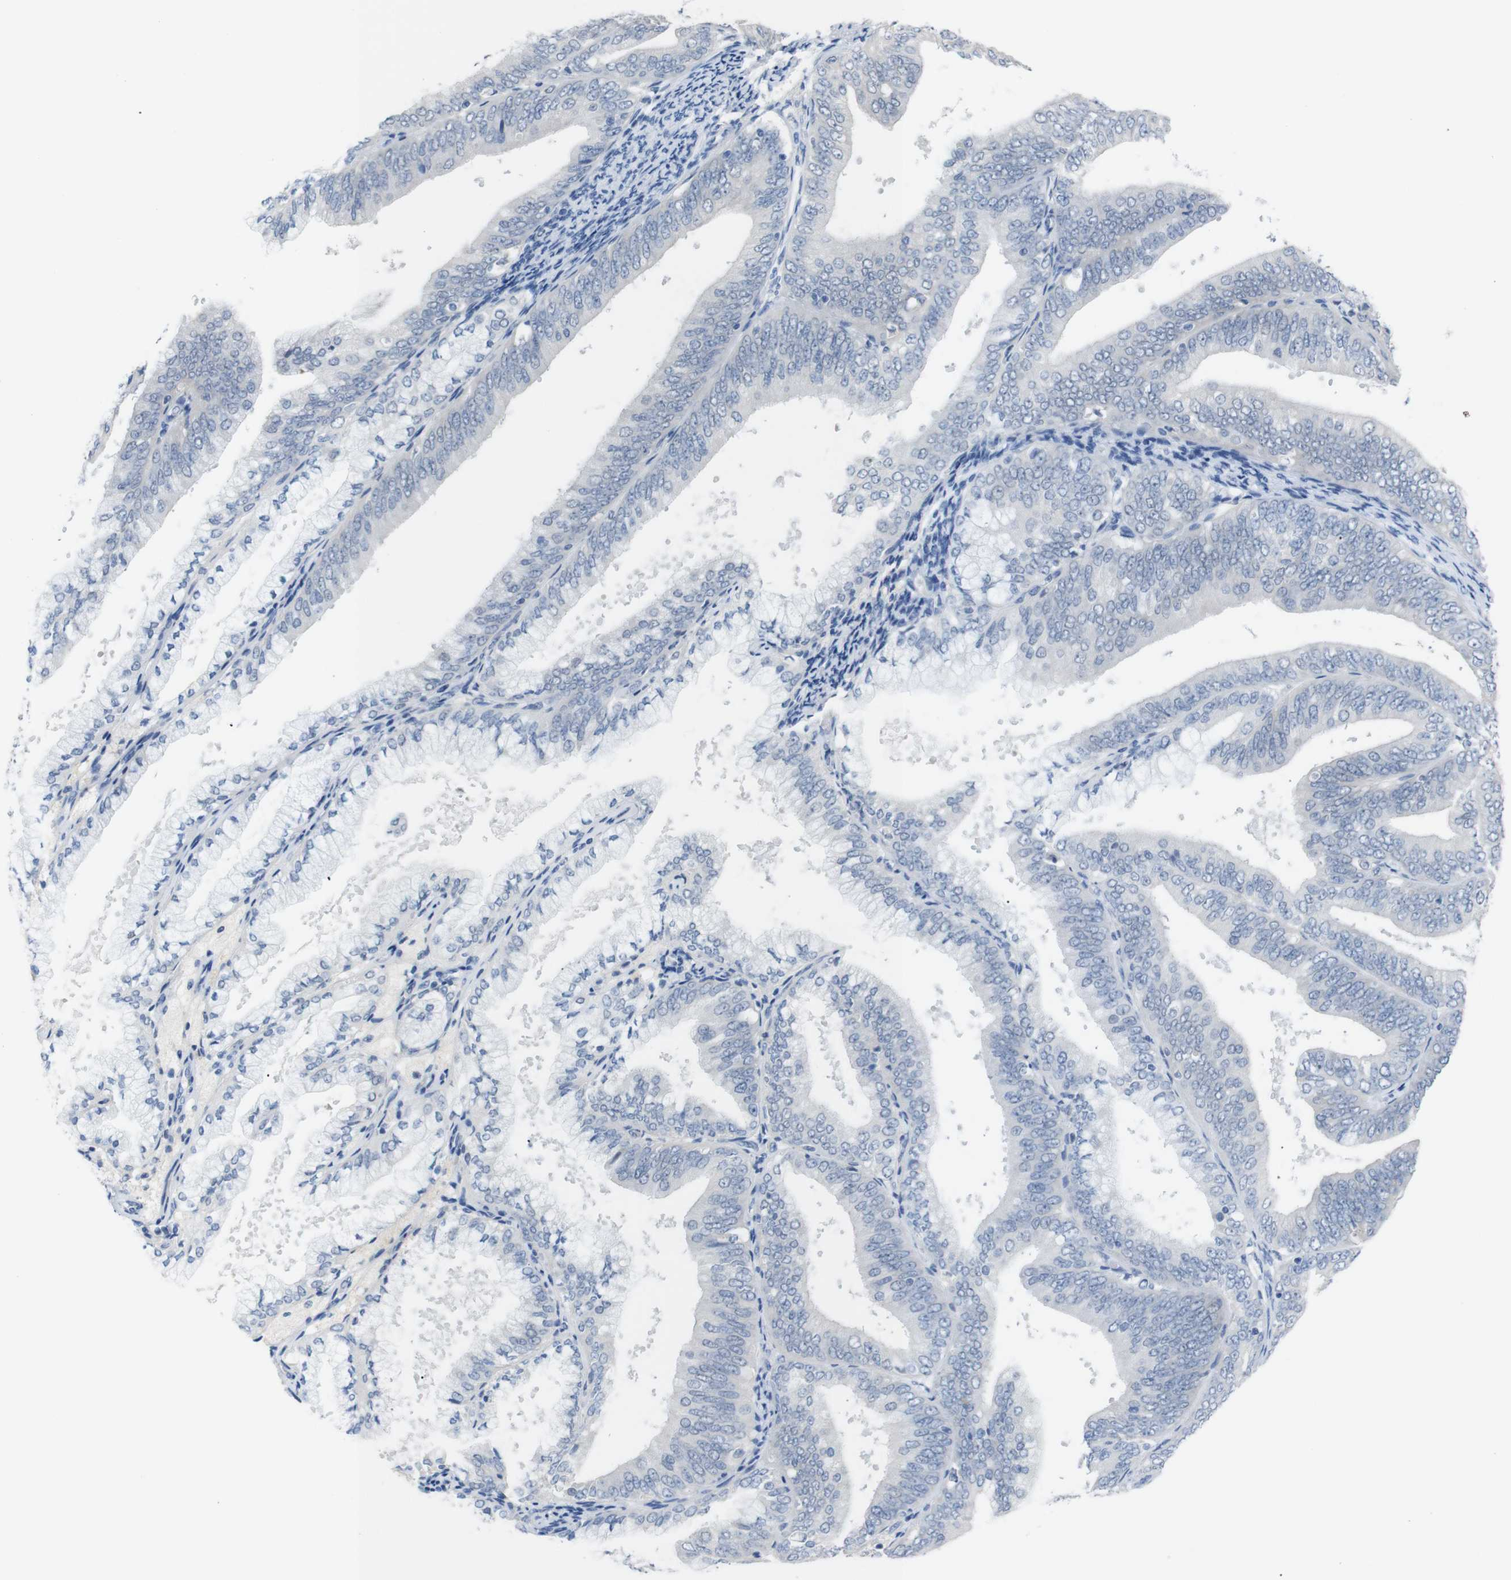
{"staining": {"intensity": "negative", "quantity": "none", "location": "none"}, "tissue": "endometrial cancer", "cell_type": "Tumor cells", "image_type": "cancer", "snomed": [{"axis": "morphology", "description": "Adenocarcinoma, NOS"}, {"axis": "topography", "description": "Endometrium"}], "caption": "An image of human adenocarcinoma (endometrial) is negative for staining in tumor cells.", "gene": "CHRM5", "patient": {"sex": "female", "age": 63}}